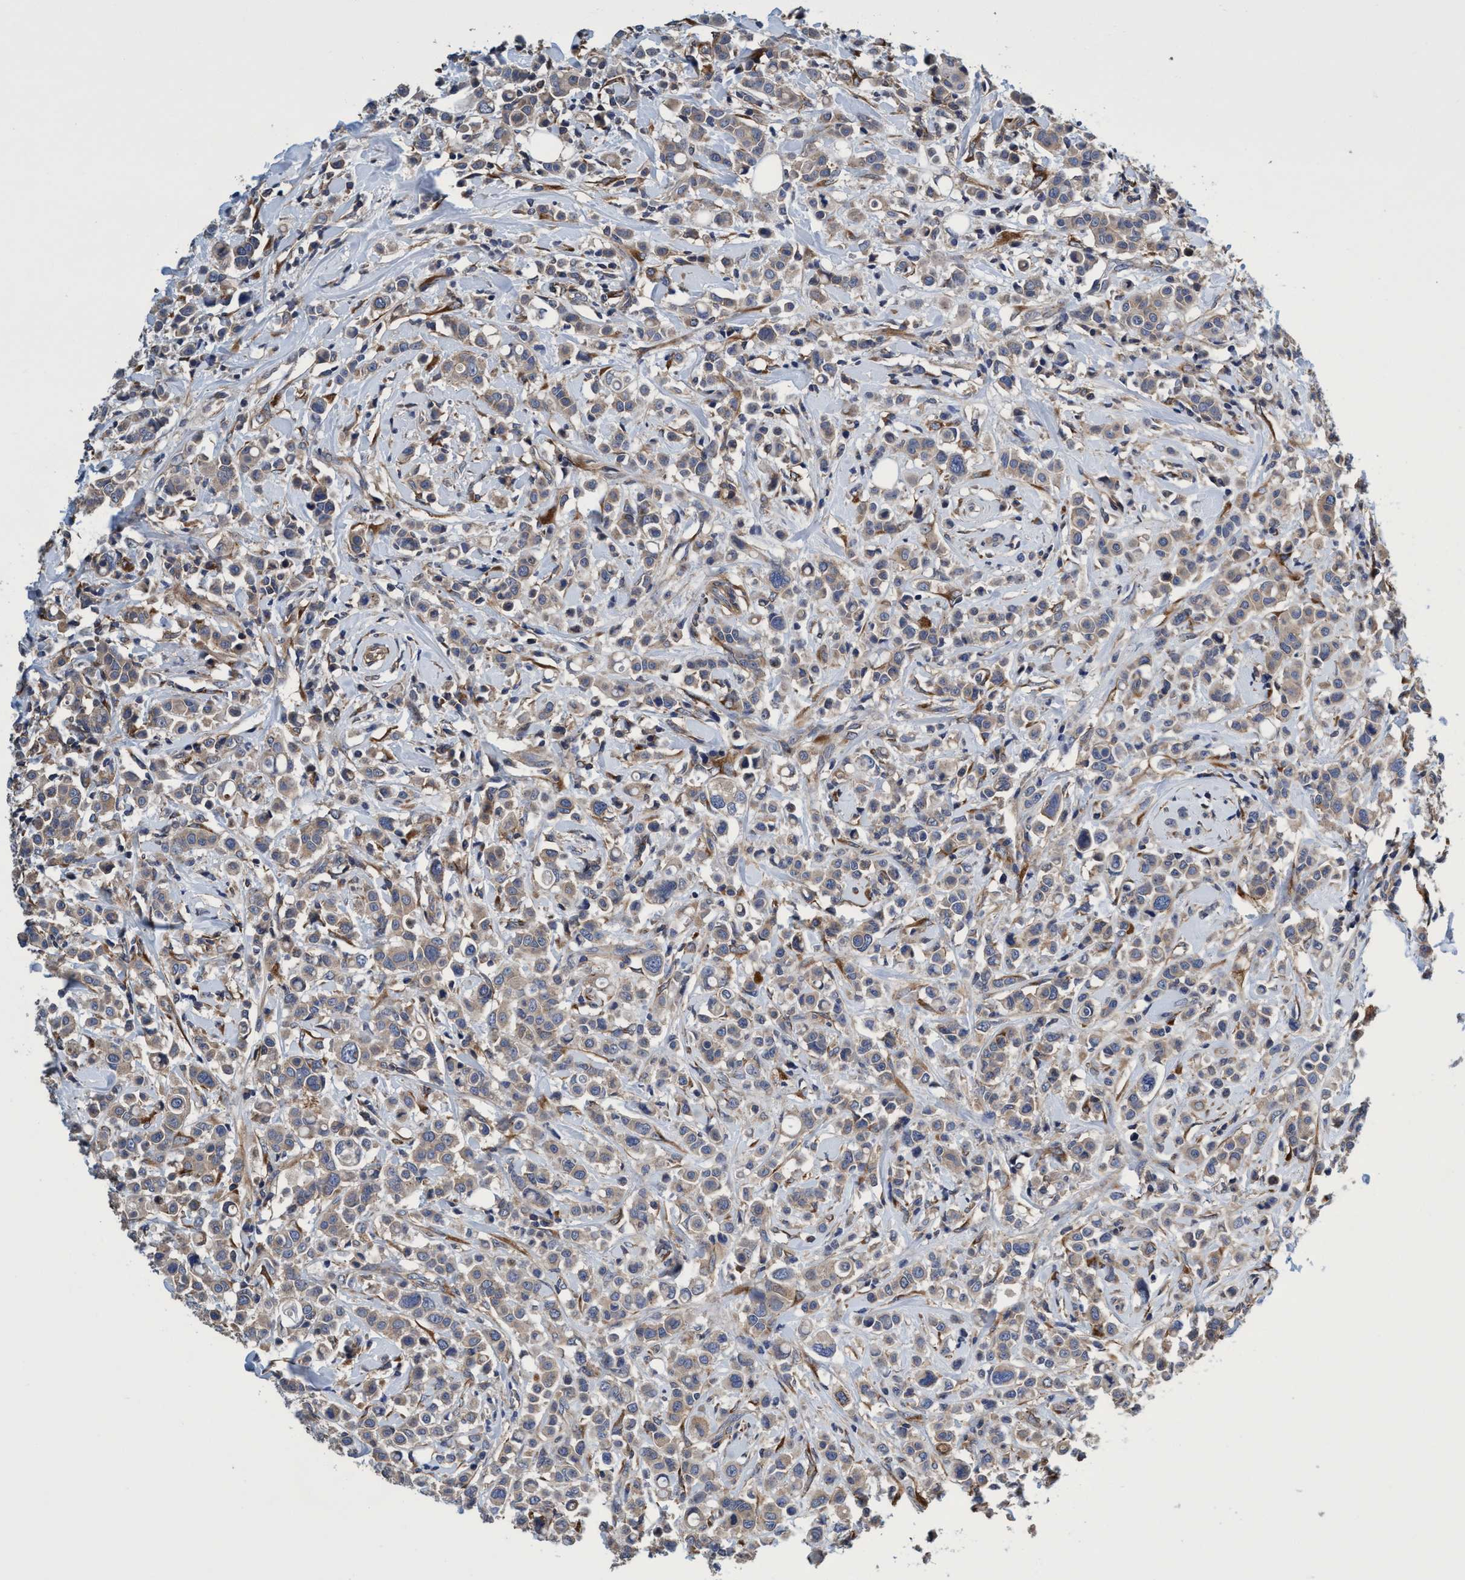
{"staining": {"intensity": "weak", "quantity": ">75%", "location": "cytoplasmic/membranous"}, "tissue": "breast cancer", "cell_type": "Tumor cells", "image_type": "cancer", "snomed": [{"axis": "morphology", "description": "Duct carcinoma"}, {"axis": "topography", "description": "Breast"}], "caption": "Breast cancer (infiltrating ductal carcinoma) stained for a protein reveals weak cytoplasmic/membranous positivity in tumor cells. The protein of interest is stained brown, and the nuclei are stained in blue (DAB (3,3'-diaminobenzidine) IHC with brightfield microscopy, high magnification).", "gene": "CALCOCO2", "patient": {"sex": "female", "age": 27}}